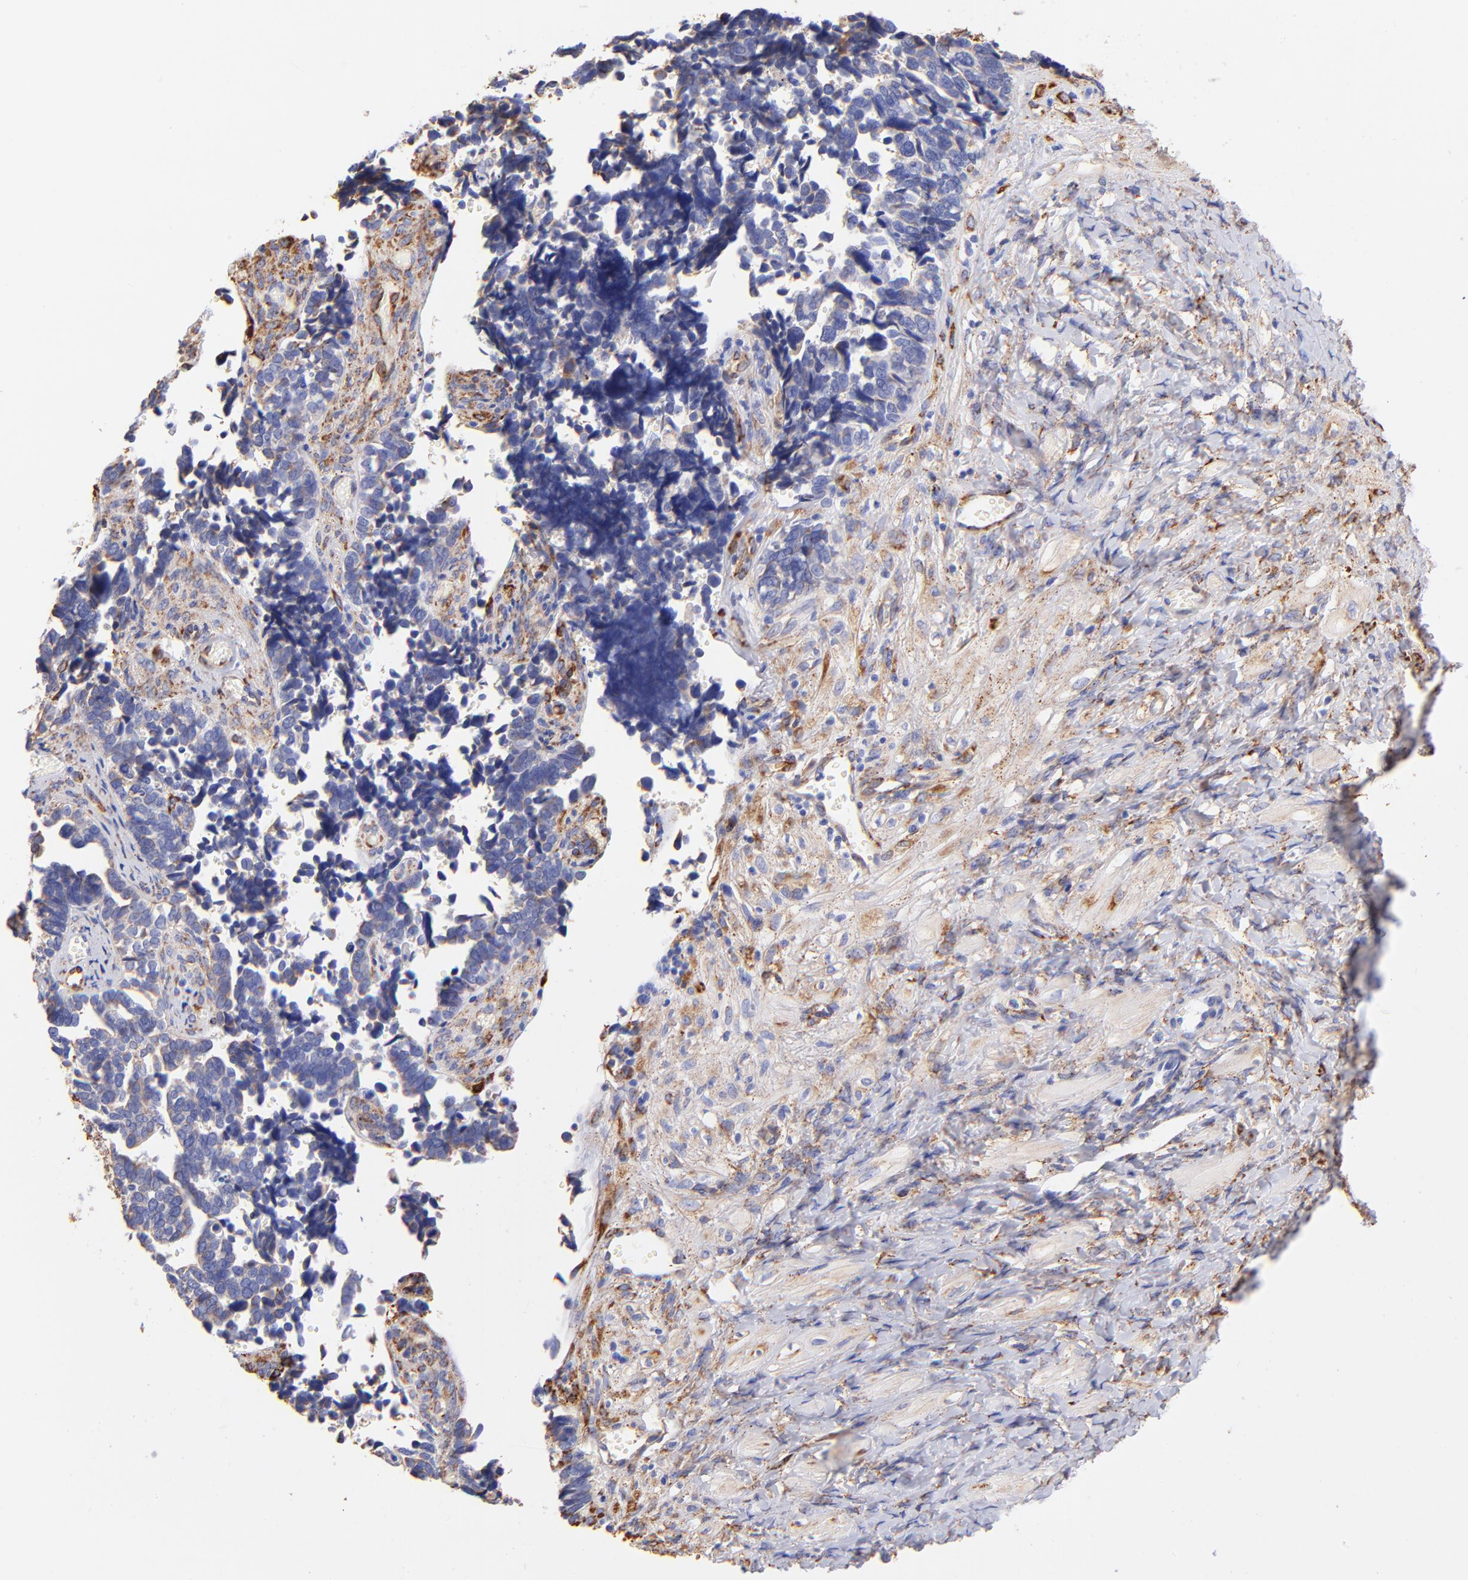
{"staining": {"intensity": "negative", "quantity": "none", "location": "none"}, "tissue": "ovarian cancer", "cell_type": "Tumor cells", "image_type": "cancer", "snomed": [{"axis": "morphology", "description": "Cystadenocarcinoma, serous, NOS"}, {"axis": "topography", "description": "Ovary"}], "caption": "Immunohistochemistry of human ovarian cancer (serous cystadenocarcinoma) demonstrates no staining in tumor cells. (DAB (3,3'-diaminobenzidine) immunohistochemistry (IHC) with hematoxylin counter stain).", "gene": "SPARC", "patient": {"sex": "female", "age": 77}}